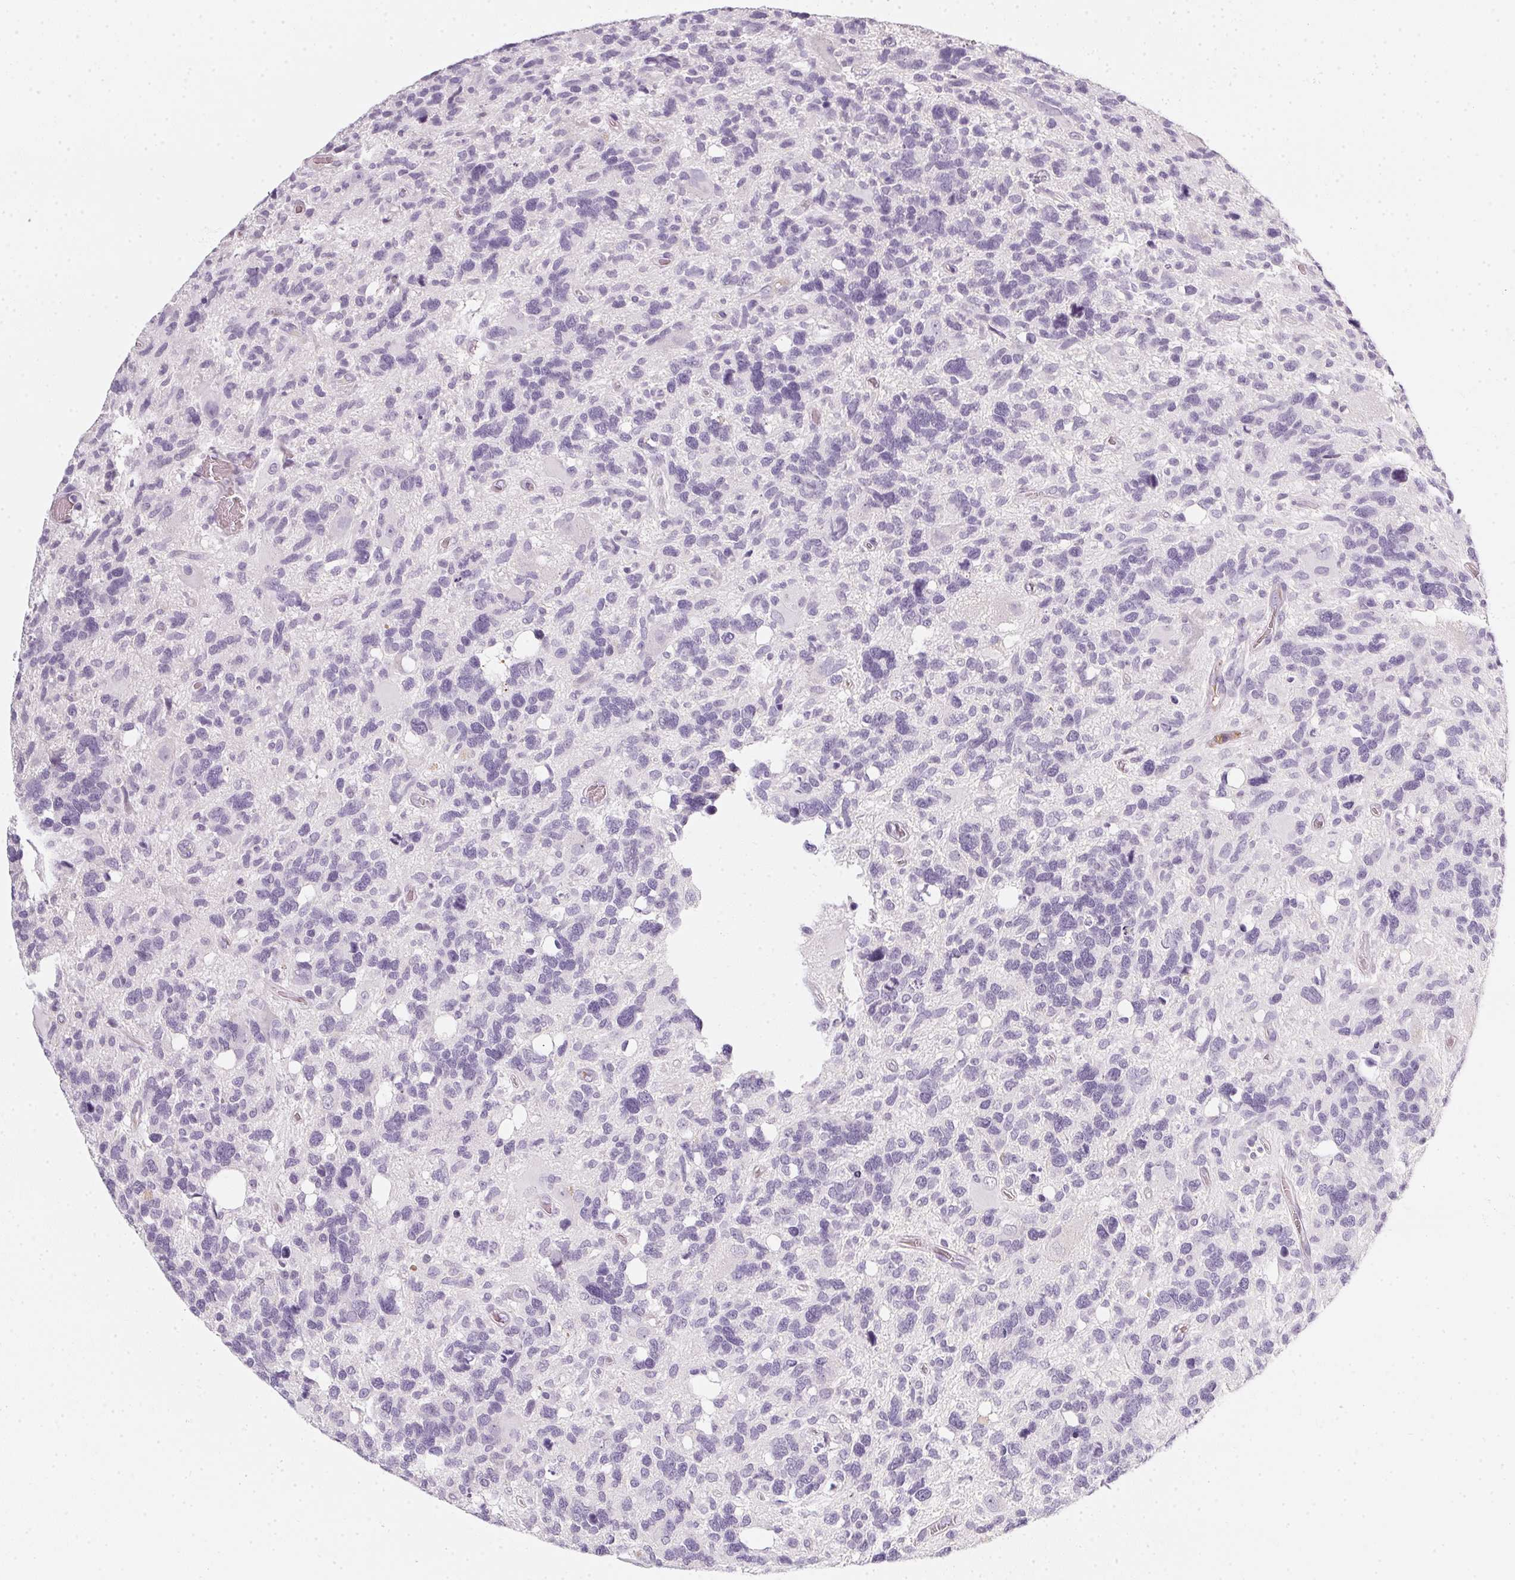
{"staining": {"intensity": "negative", "quantity": "none", "location": "none"}, "tissue": "glioma", "cell_type": "Tumor cells", "image_type": "cancer", "snomed": [{"axis": "morphology", "description": "Glioma, malignant, High grade"}, {"axis": "topography", "description": "Brain"}], "caption": "This is an IHC photomicrograph of human high-grade glioma (malignant). There is no expression in tumor cells.", "gene": "TMEM72", "patient": {"sex": "male", "age": 49}}